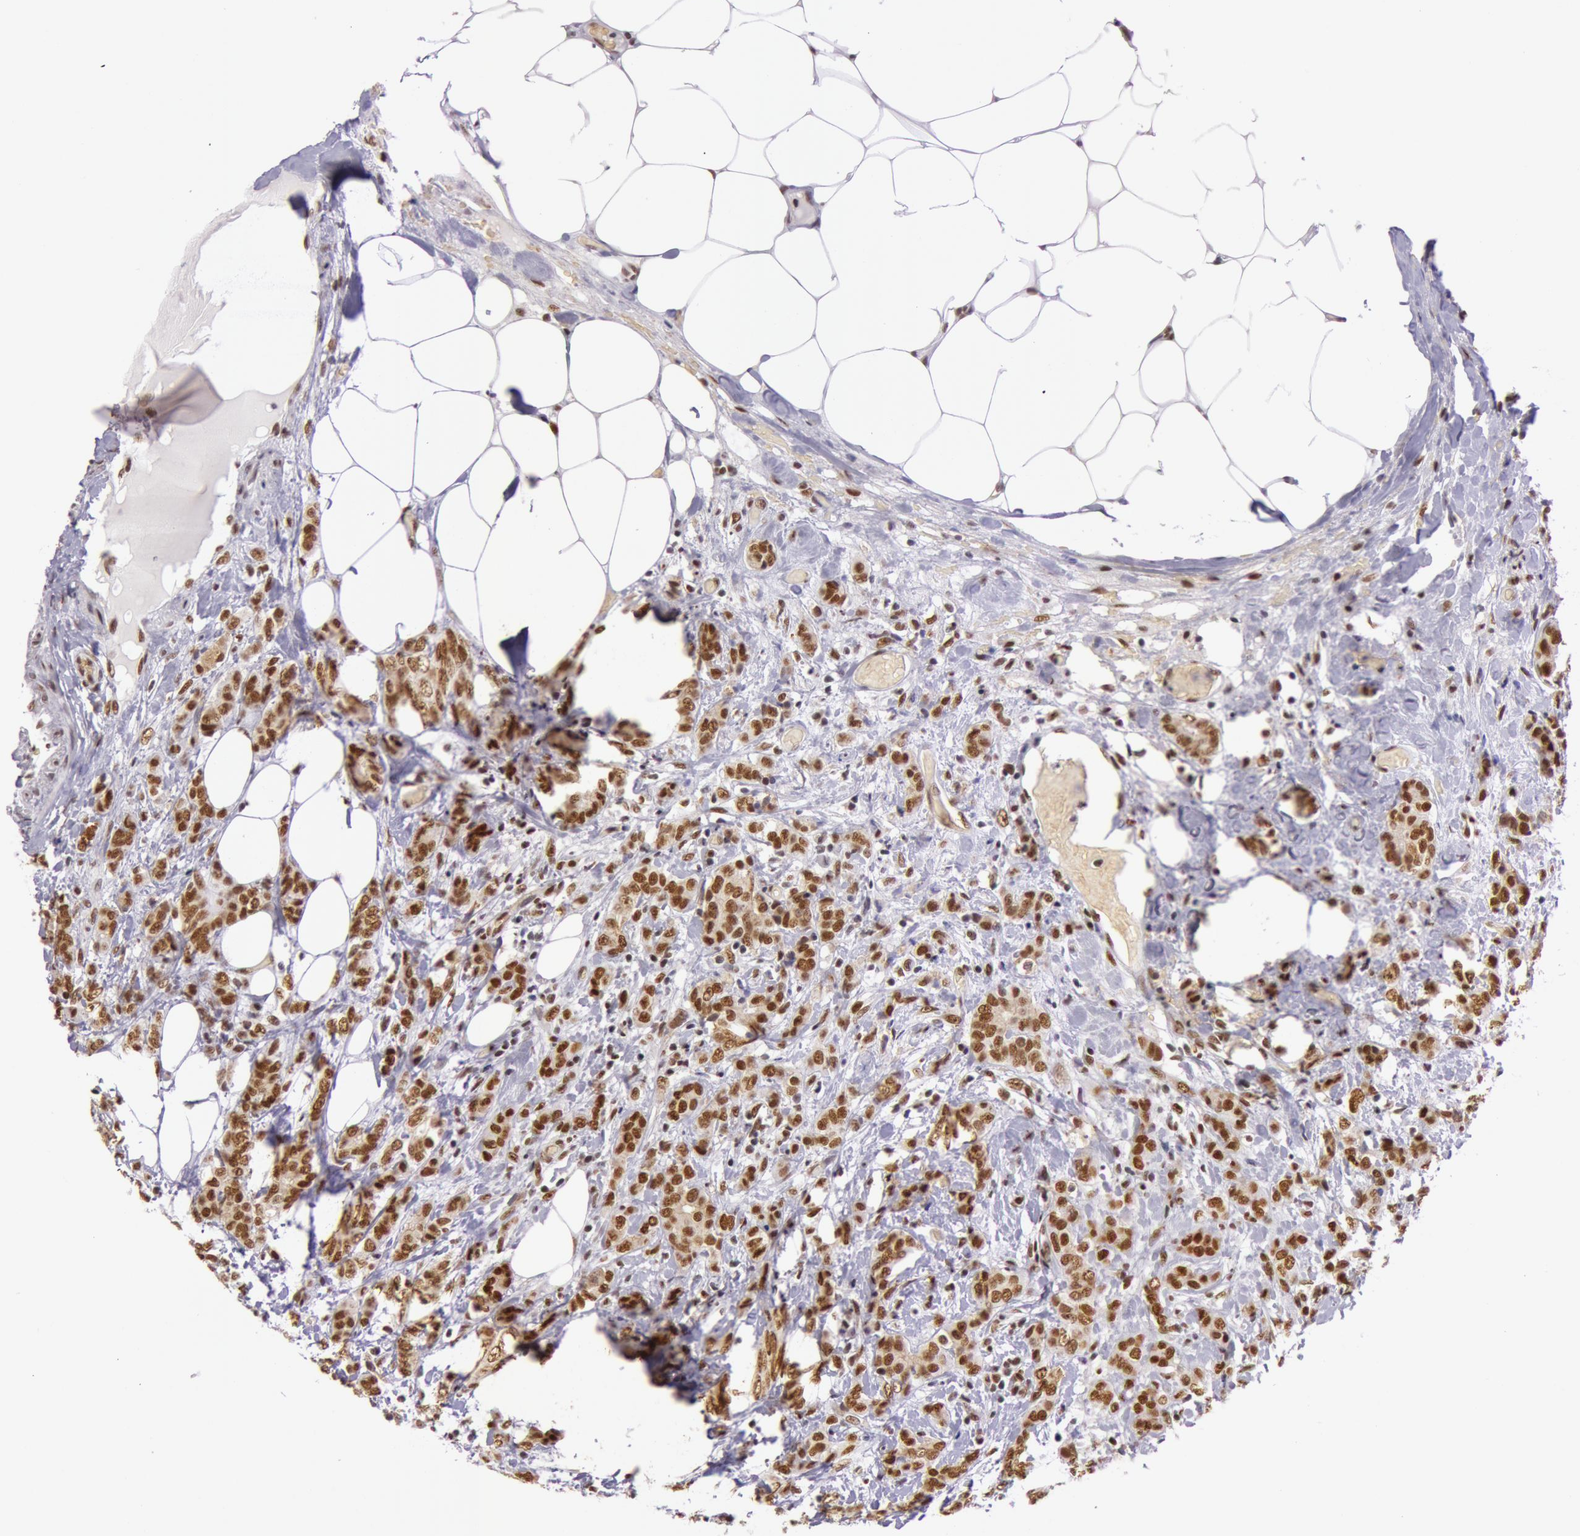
{"staining": {"intensity": "strong", "quantity": ">75%", "location": "nuclear"}, "tissue": "breast cancer", "cell_type": "Tumor cells", "image_type": "cancer", "snomed": [{"axis": "morphology", "description": "Duct carcinoma"}, {"axis": "topography", "description": "Breast"}], "caption": "Immunohistochemistry (IHC) of breast cancer reveals high levels of strong nuclear expression in approximately >75% of tumor cells. The staining was performed using DAB to visualize the protein expression in brown, while the nuclei were stained in blue with hematoxylin (Magnification: 20x).", "gene": "NBN", "patient": {"sex": "female", "age": 53}}